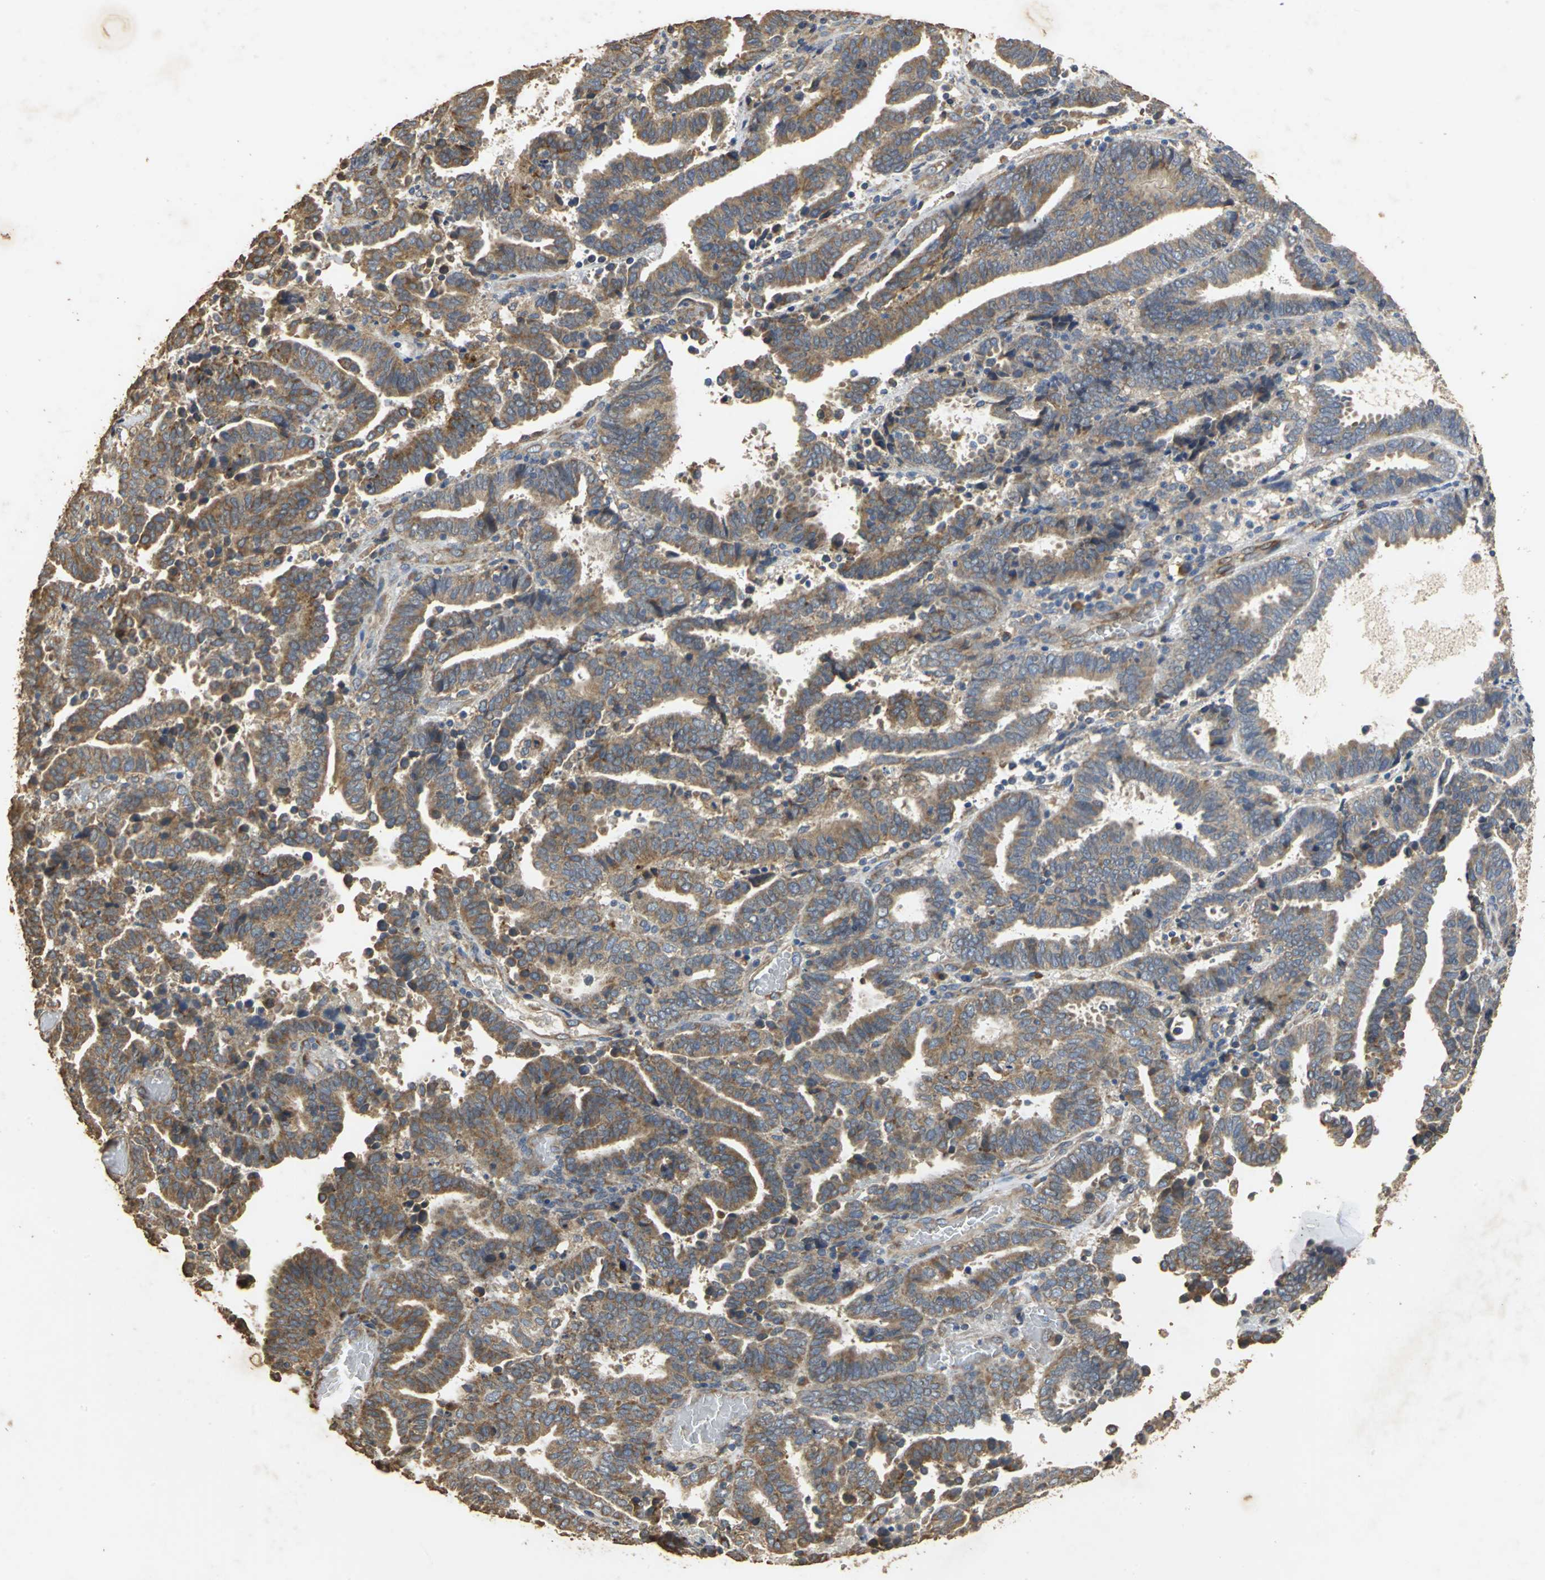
{"staining": {"intensity": "strong", "quantity": ">75%", "location": "cytoplasmic/membranous"}, "tissue": "endometrial cancer", "cell_type": "Tumor cells", "image_type": "cancer", "snomed": [{"axis": "morphology", "description": "Adenocarcinoma, NOS"}, {"axis": "topography", "description": "Uterus"}], "caption": "Endometrial cancer (adenocarcinoma) stained for a protein (brown) exhibits strong cytoplasmic/membranous positive expression in approximately >75% of tumor cells.", "gene": "ACSL4", "patient": {"sex": "female", "age": 83}}